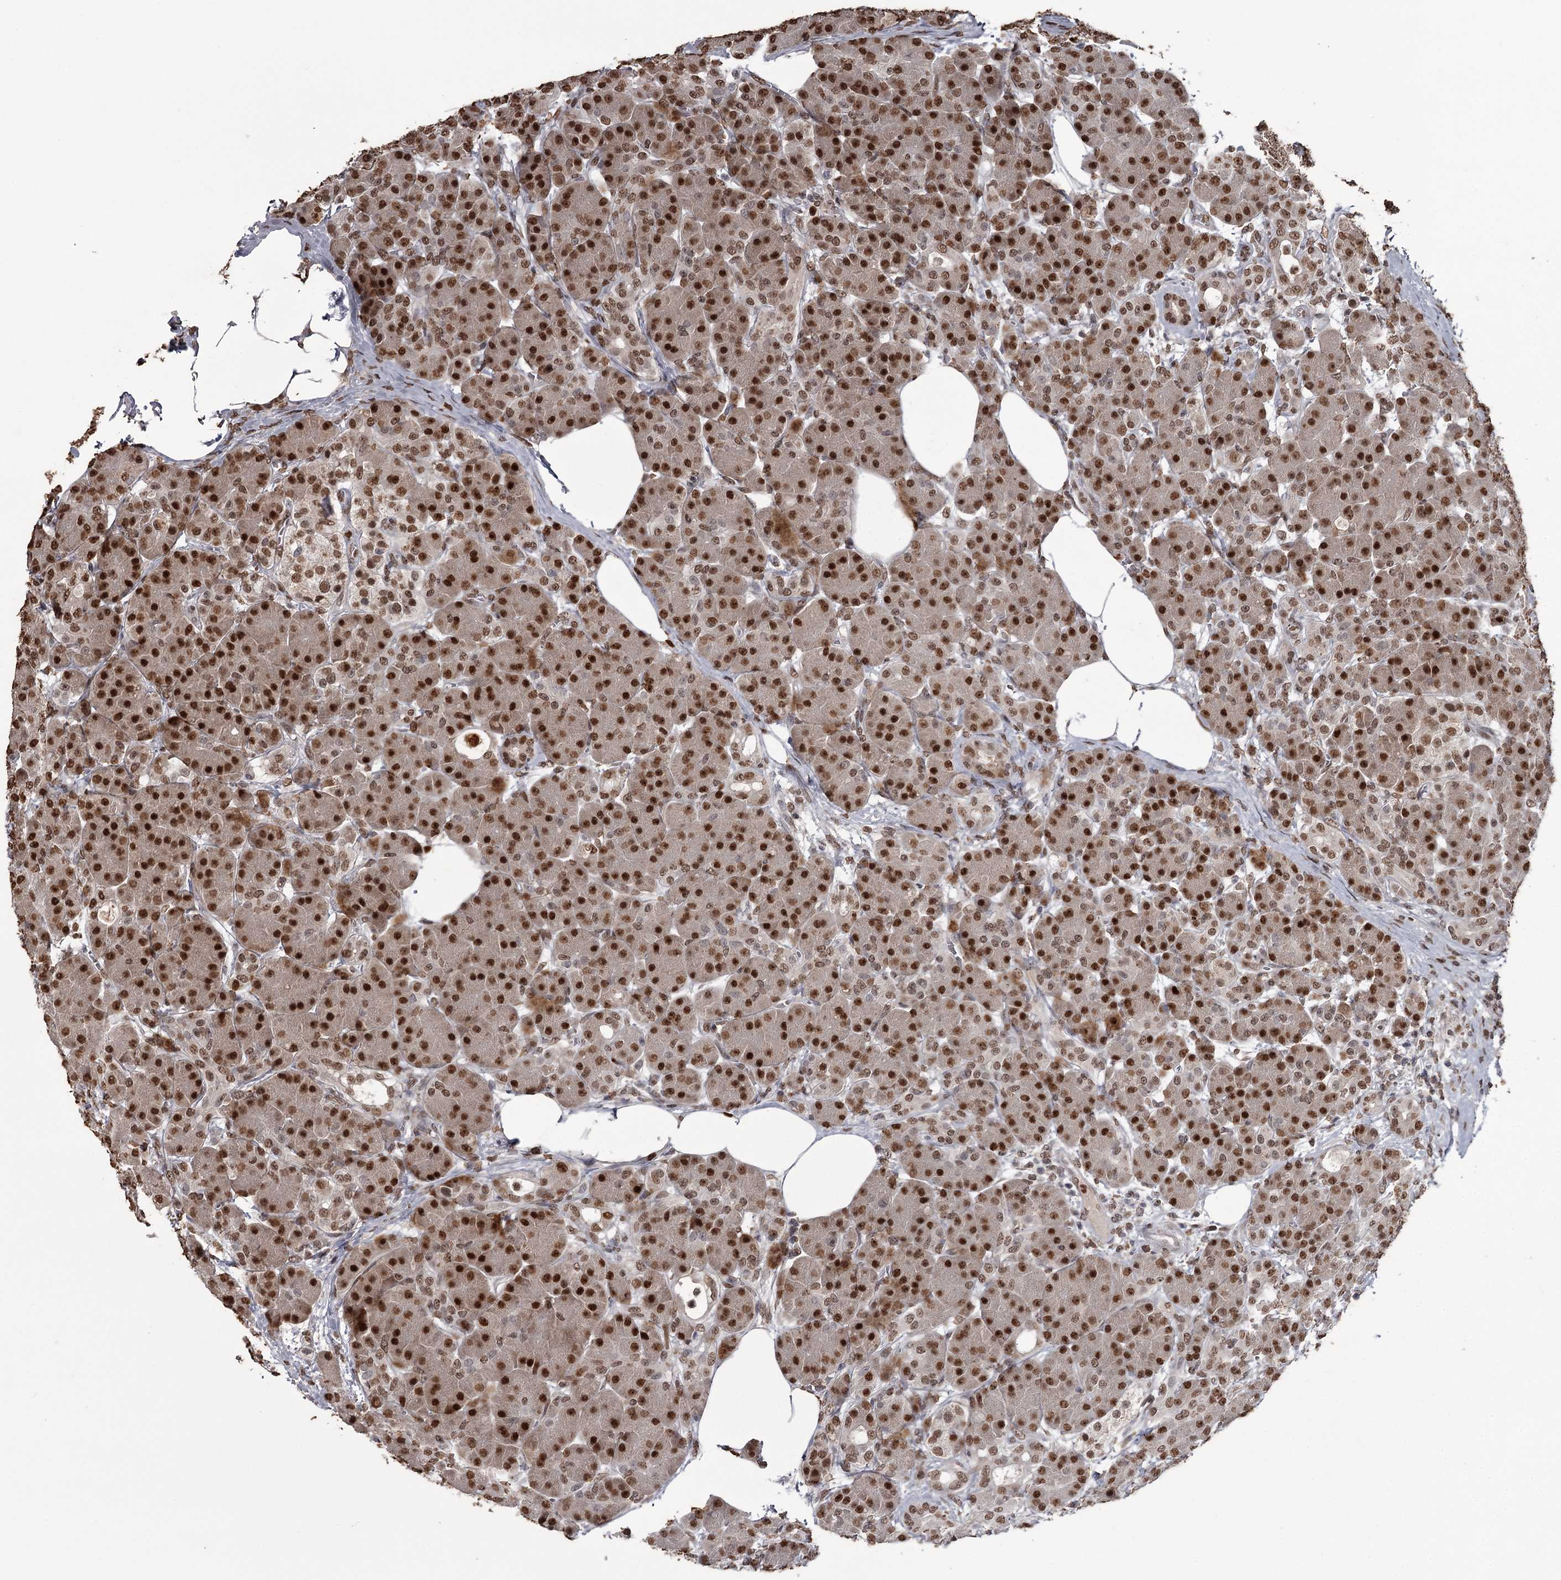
{"staining": {"intensity": "strong", "quantity": ">75%", "location": "cytoplasmic/membranous,nuclear"}, "tissue": "pancreas", "cell_type": "Exocrine glandular cells", "image_type": "normal", "snomed": [{"axis": "morphology", "description": "Normal tissue, NOS"}, {"axis": "topography", "description": "Pancreas"}], "caption": "Normal pancreas reveals strong cytoplasmic/membranous,nuclear expression in approximately >75% of exocrine glandular cells.", "gene": "THYN1", "patient": {"sex": "male", "age": 63}}